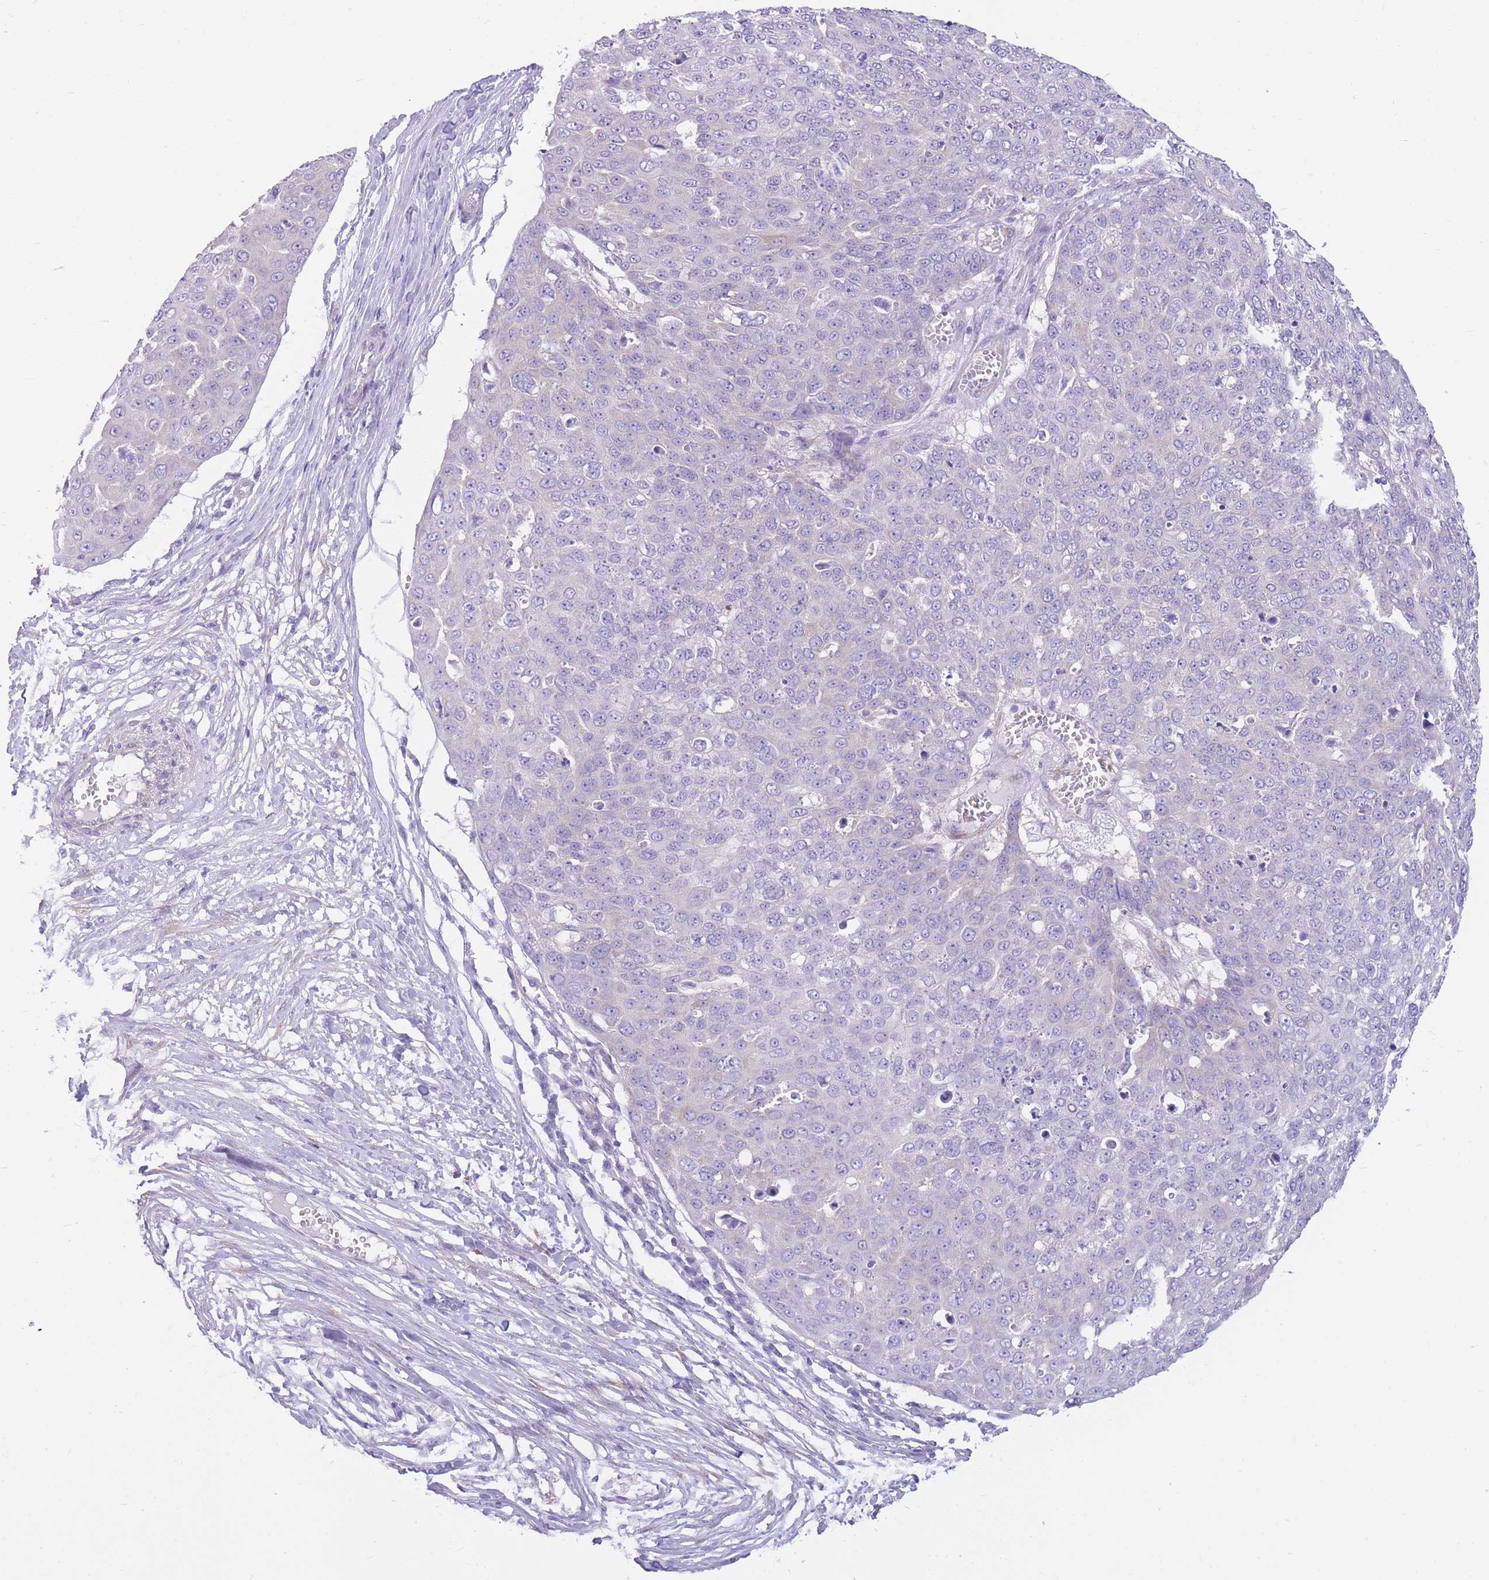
{"staining": {"intensity": "negative", "quantity": "none", "location": "none"}, "tissue": "skin cancer", "cell_type": "Tumor cells", "image_type": "cancer", "snomed": [{"axis": "morphology", "description": "Squamous cell carcinoma, NOS"}, {"axis": "topography", "description": "Skin"}], "caption": "IHC histopathology image of human skin cancer stained for a protein (brown), which reveals no positivity in tumor cells. Brightfield microscopy of immunohistochemistry (IHC) stained with DAB (3,3'-diaminobenzidine) (brown) and hematoxylin (blue), captured at high magnification.", "gene": "MTSS2", "patient": {"sex": "male", "age": 71}}